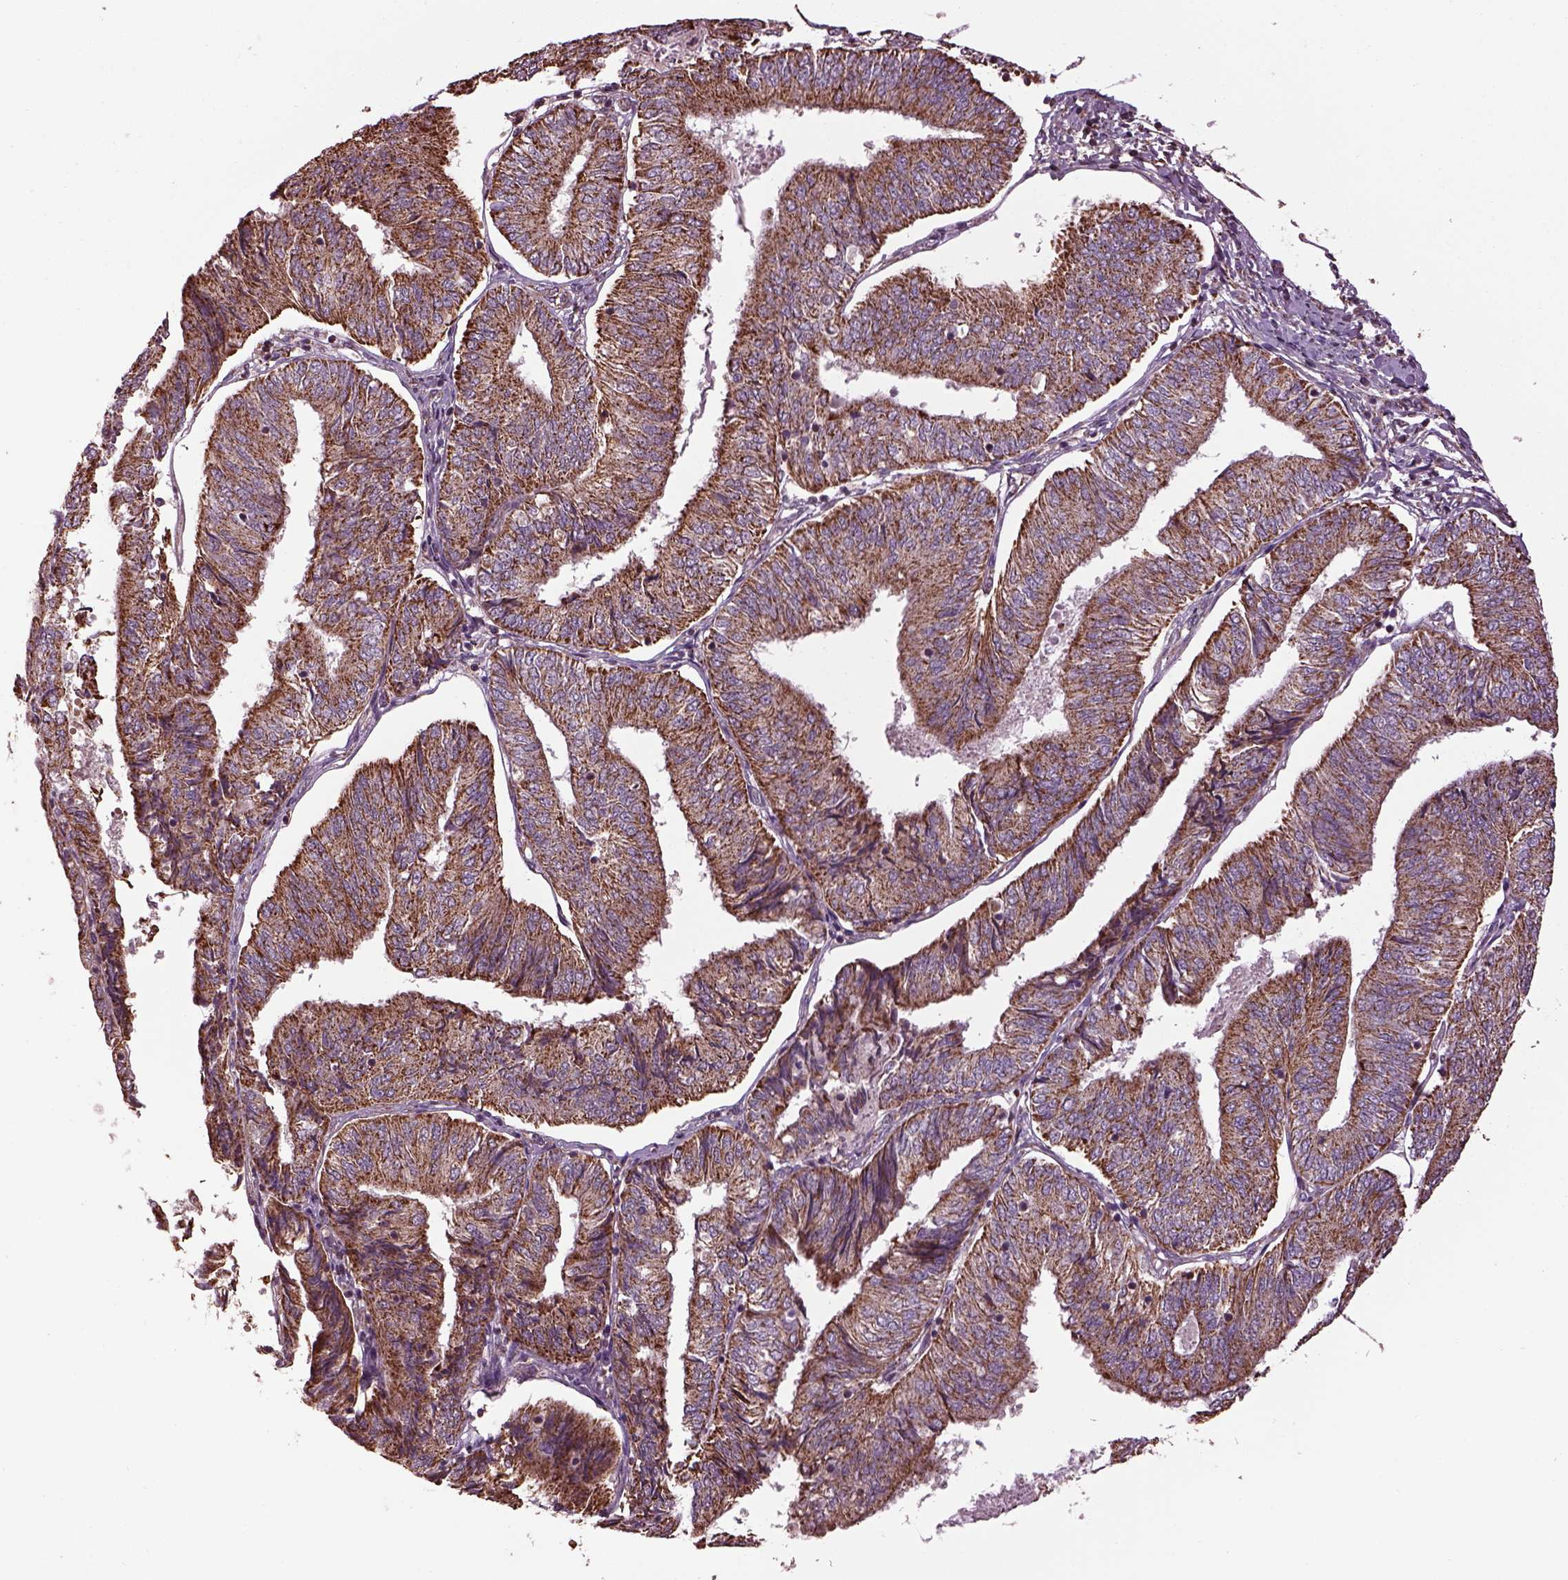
{"staining": {"intensity": "moderate", "quantity": "25%-75%", "location": "cytoplasmic/membranous"}, "tissue": "endometrial cancer", "cell_type": "Tumor cells", "image_type": "cancer", "snomed": [{"axis": "morphology", "description": "Adenocarcinoma, NOS"}, {"axis": "topography", "description": "Endometrium"}], "caption": "The image displays immunohistochemical staining of endometrial cancer (adenocarcinoma). There is moderate cytoplasmic/membranous expression is appreciated in approximately 25%-75% of tumor cells.", "gene": "TMEM254", "patient": {"sex": "female", "age": 58}}